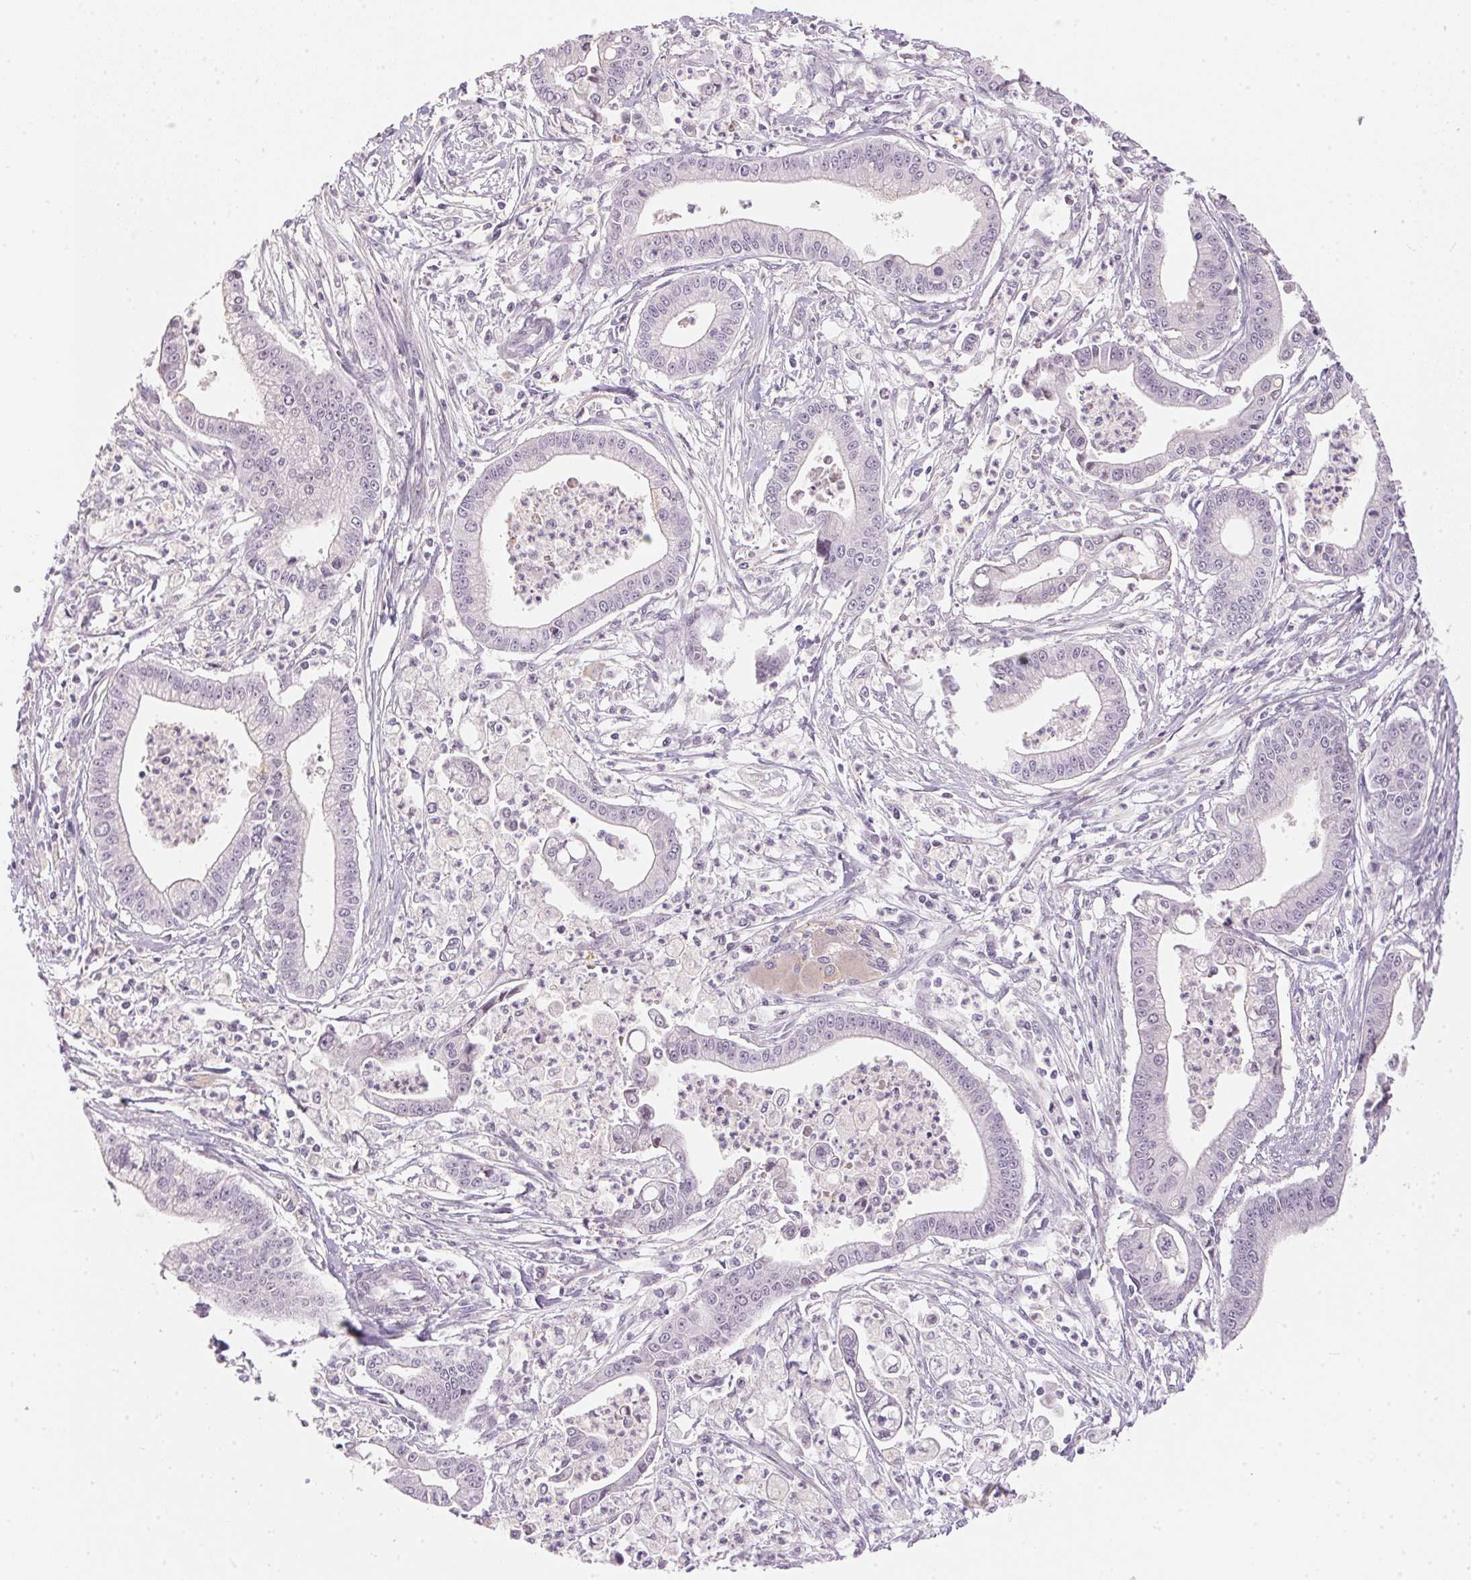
{"staining": {"intensity": "negative", "quantity": "none", "location": "none"}, "tissue": "pancreatic cancer", "cell_type": "Tumor cells", "image_type": "cancer", "snomed": [{"axis": "morphology", "description": "Adenocarcinoma, NOS"}, {"axis": "topography", "description": "Pancreas"}], "caption": "A photomicrograph of human pancreatic adenocarcinoma is negative for staining in tumor cells. Brightfield microscopy of immunohistochemistry stained with DAB (3,3'-diaminobenzidine) (brown) and hematoxylin (blue), captured at high magnification.", "gene": "GDAP1L1", "patient": {"sex": "female", "age": 65}}